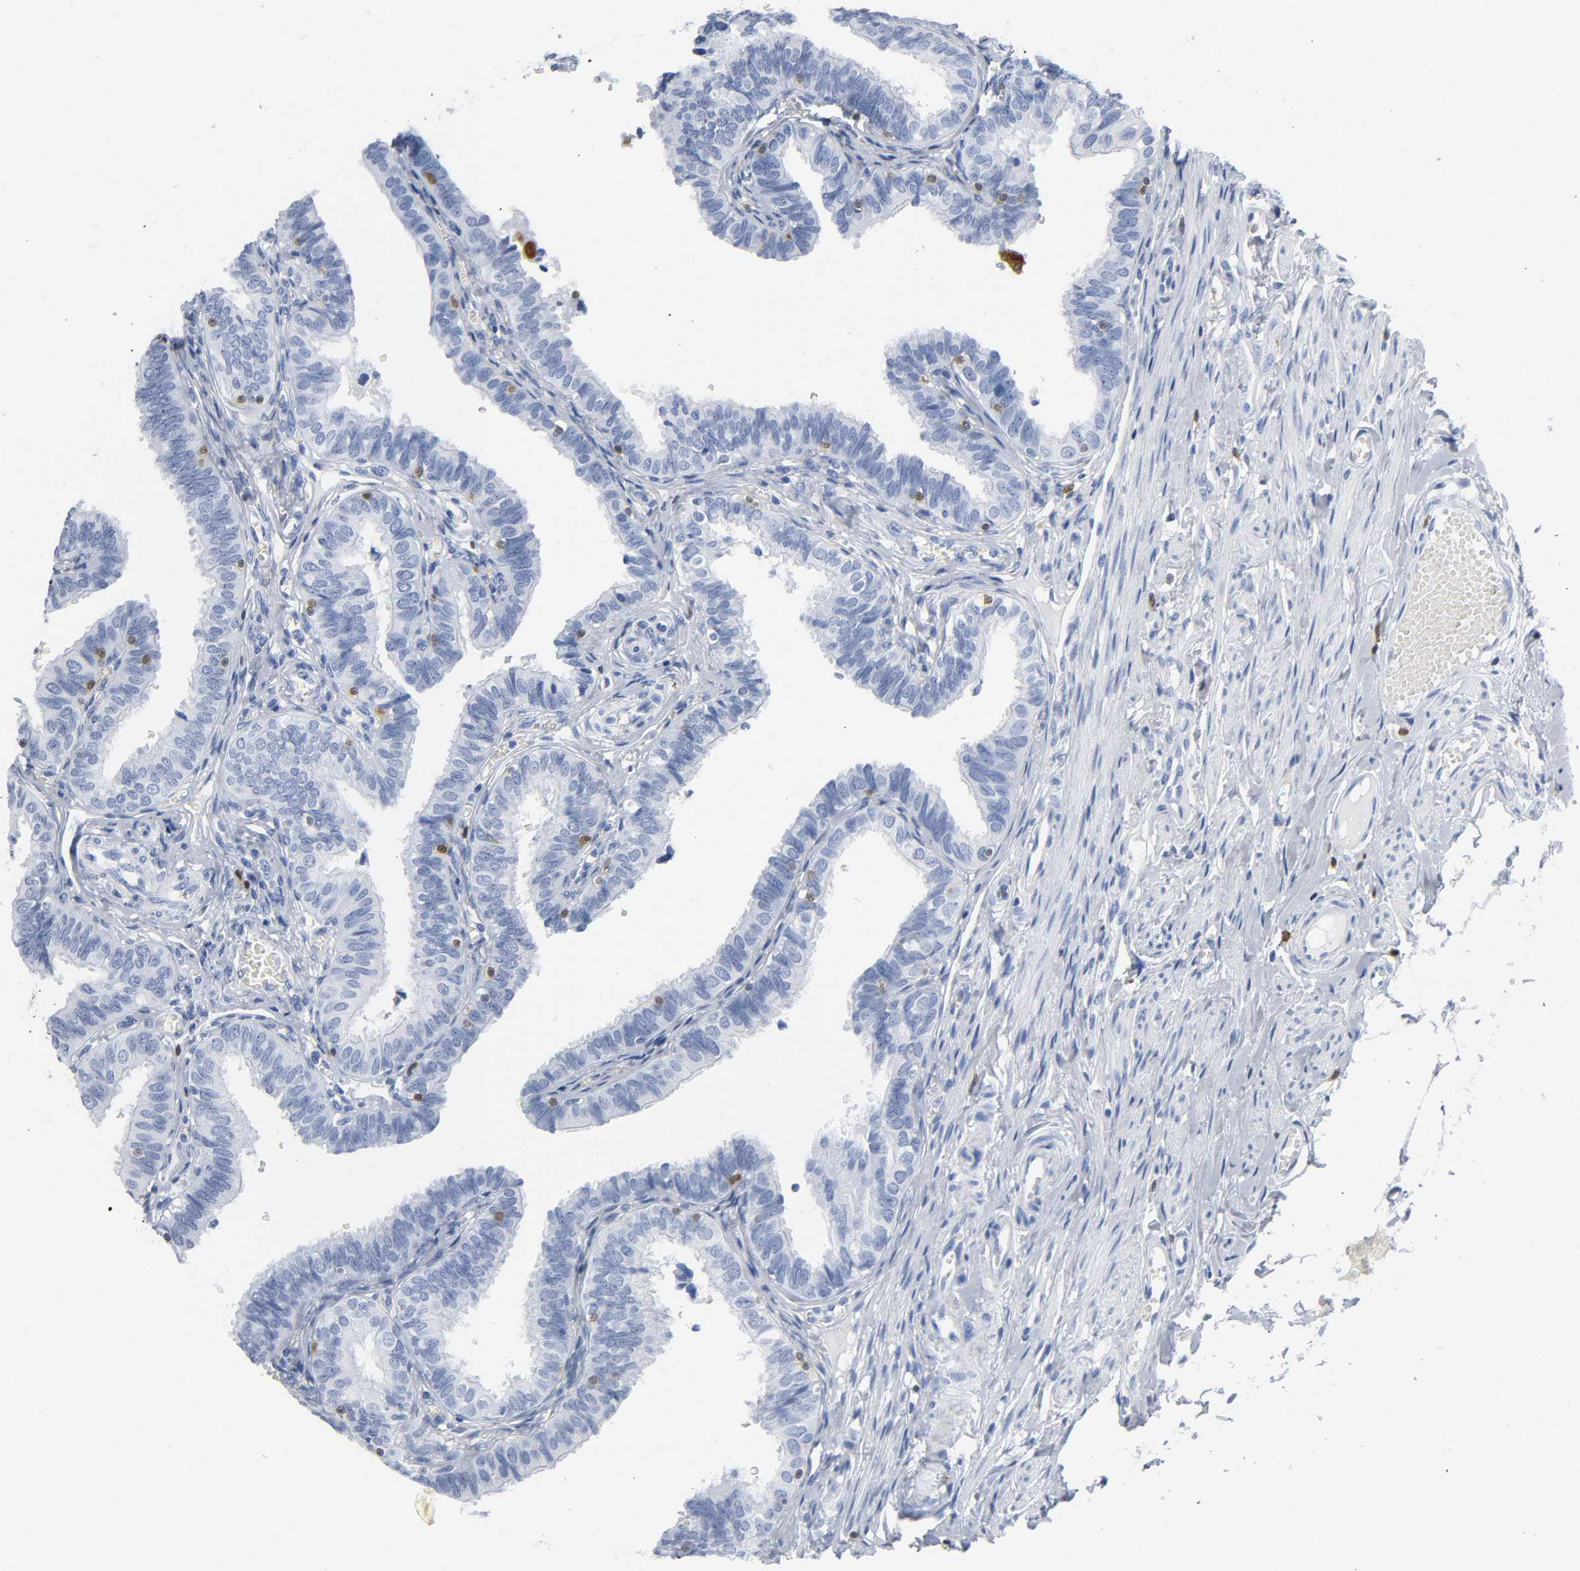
{"staining": {"intensity": "negative", "quantity": "none", "location": "none"}, "tissue": "fallopian tube", "cell_type": "Glandular cells", "image_type": "normal", "snomed": [{"axis": "morphology", "description": "Normal tissue, NOS"}, {"axis": "topography", "description": "Fallopian tube"}], "caption": "Immunohistochemistry (IHC) histopathology image of benign fallopian tube: fallopian tube stained with DAB (3,3'-diaminobenzidine) reveals no significant protein expression in glandular cells.", "gene": "DOK2", "patient": {"sex": "female", "age": 46}}